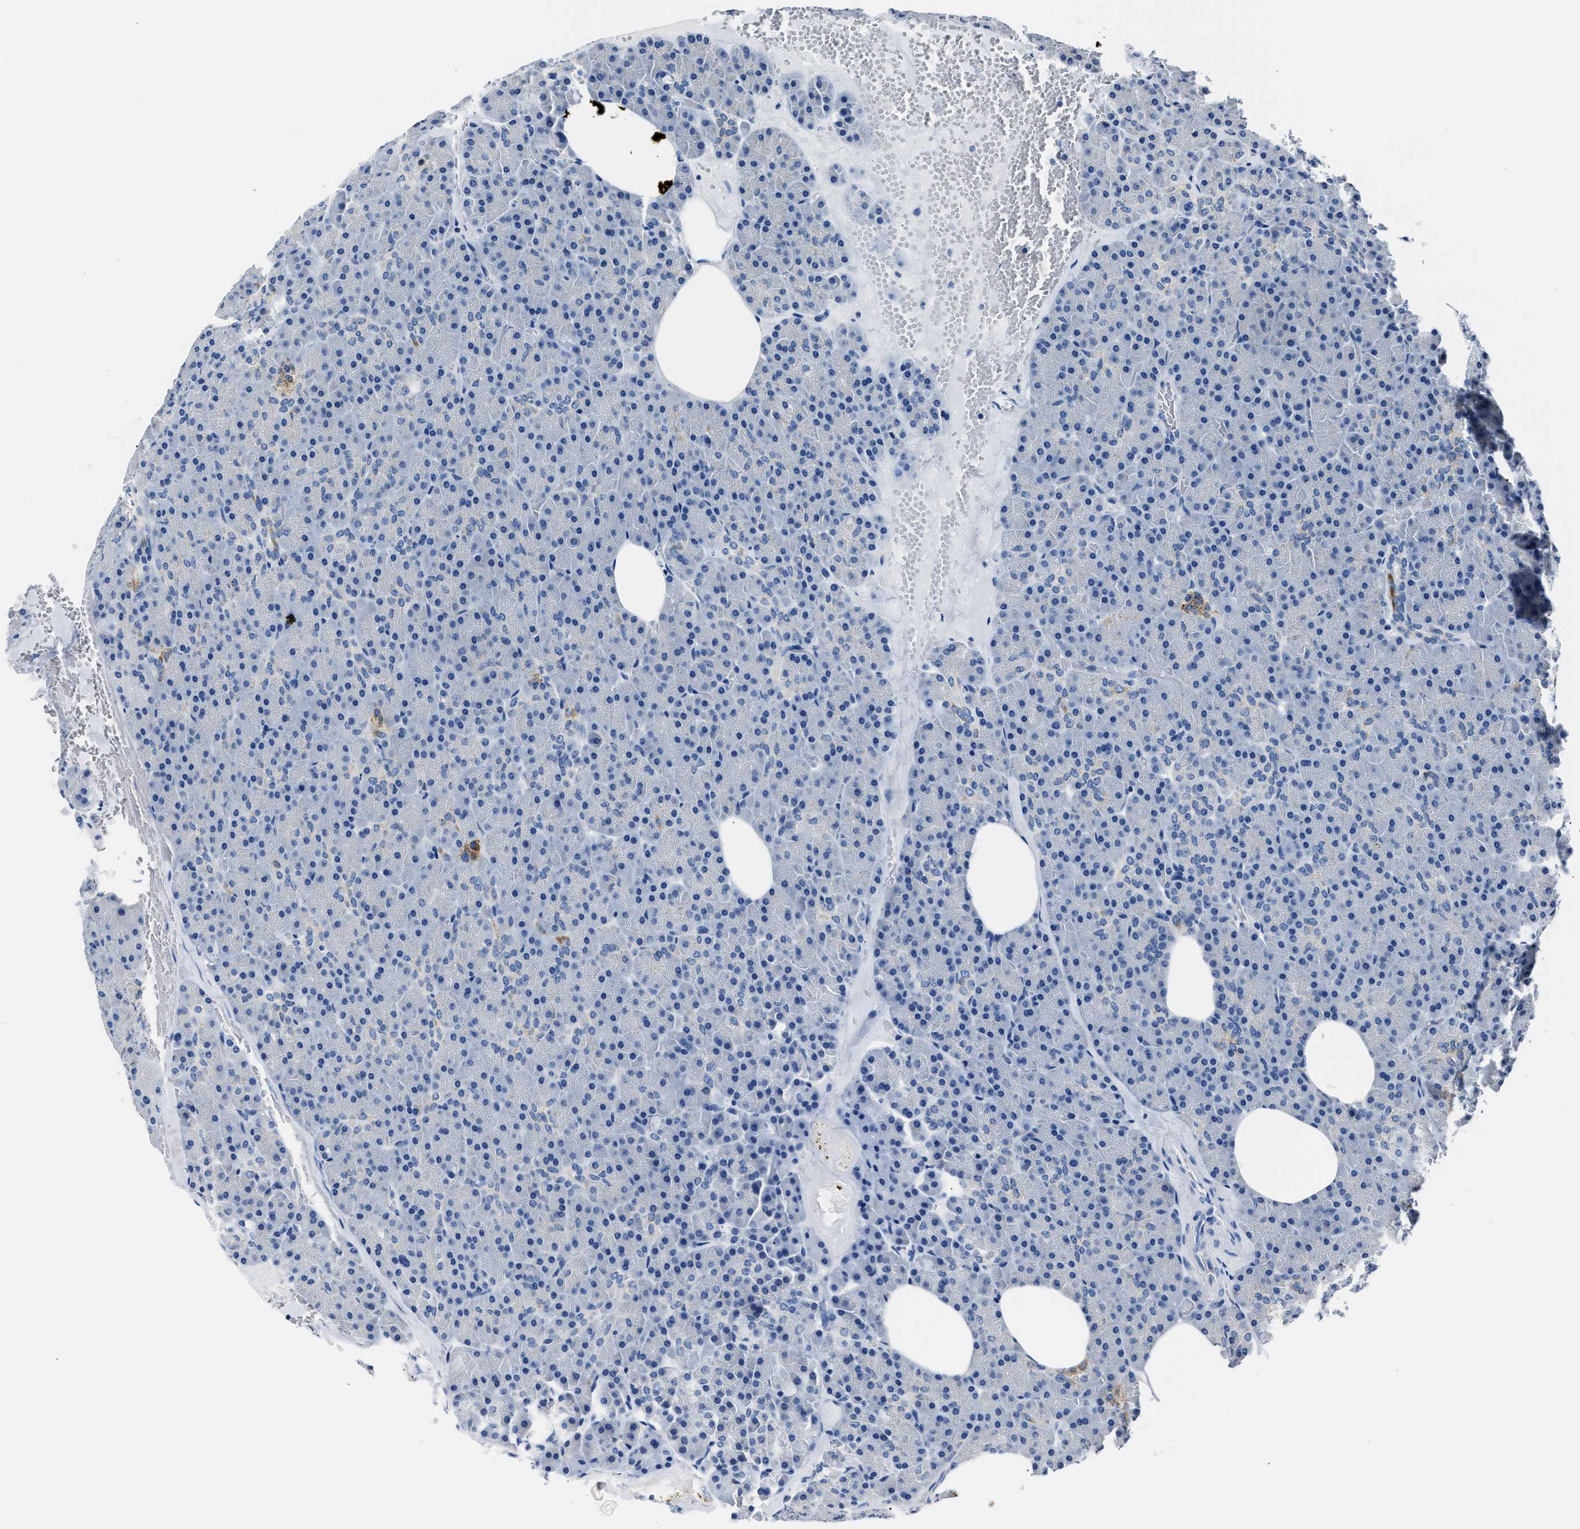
{"staining": {"intensity": "weak", "quantity": "<25%", "location": "cytoplasmic/membranous"}, "tissue": "pancreas", "cell_type": "Exocrine glandular cells", "image_type": "normal", "snomed": [{"axis": "morphology", "description": "Normal tissue, NOS"}, {"axis": "topography", "description": "Pancreas"}], "caption": "This is an immunohistochemistry (IHC) photomicrograph of normal human pancreas. There is no positivity in exocrine glandular cells.", "gene": "AMACR", "patient": {"sex": "female", "age": 35}}